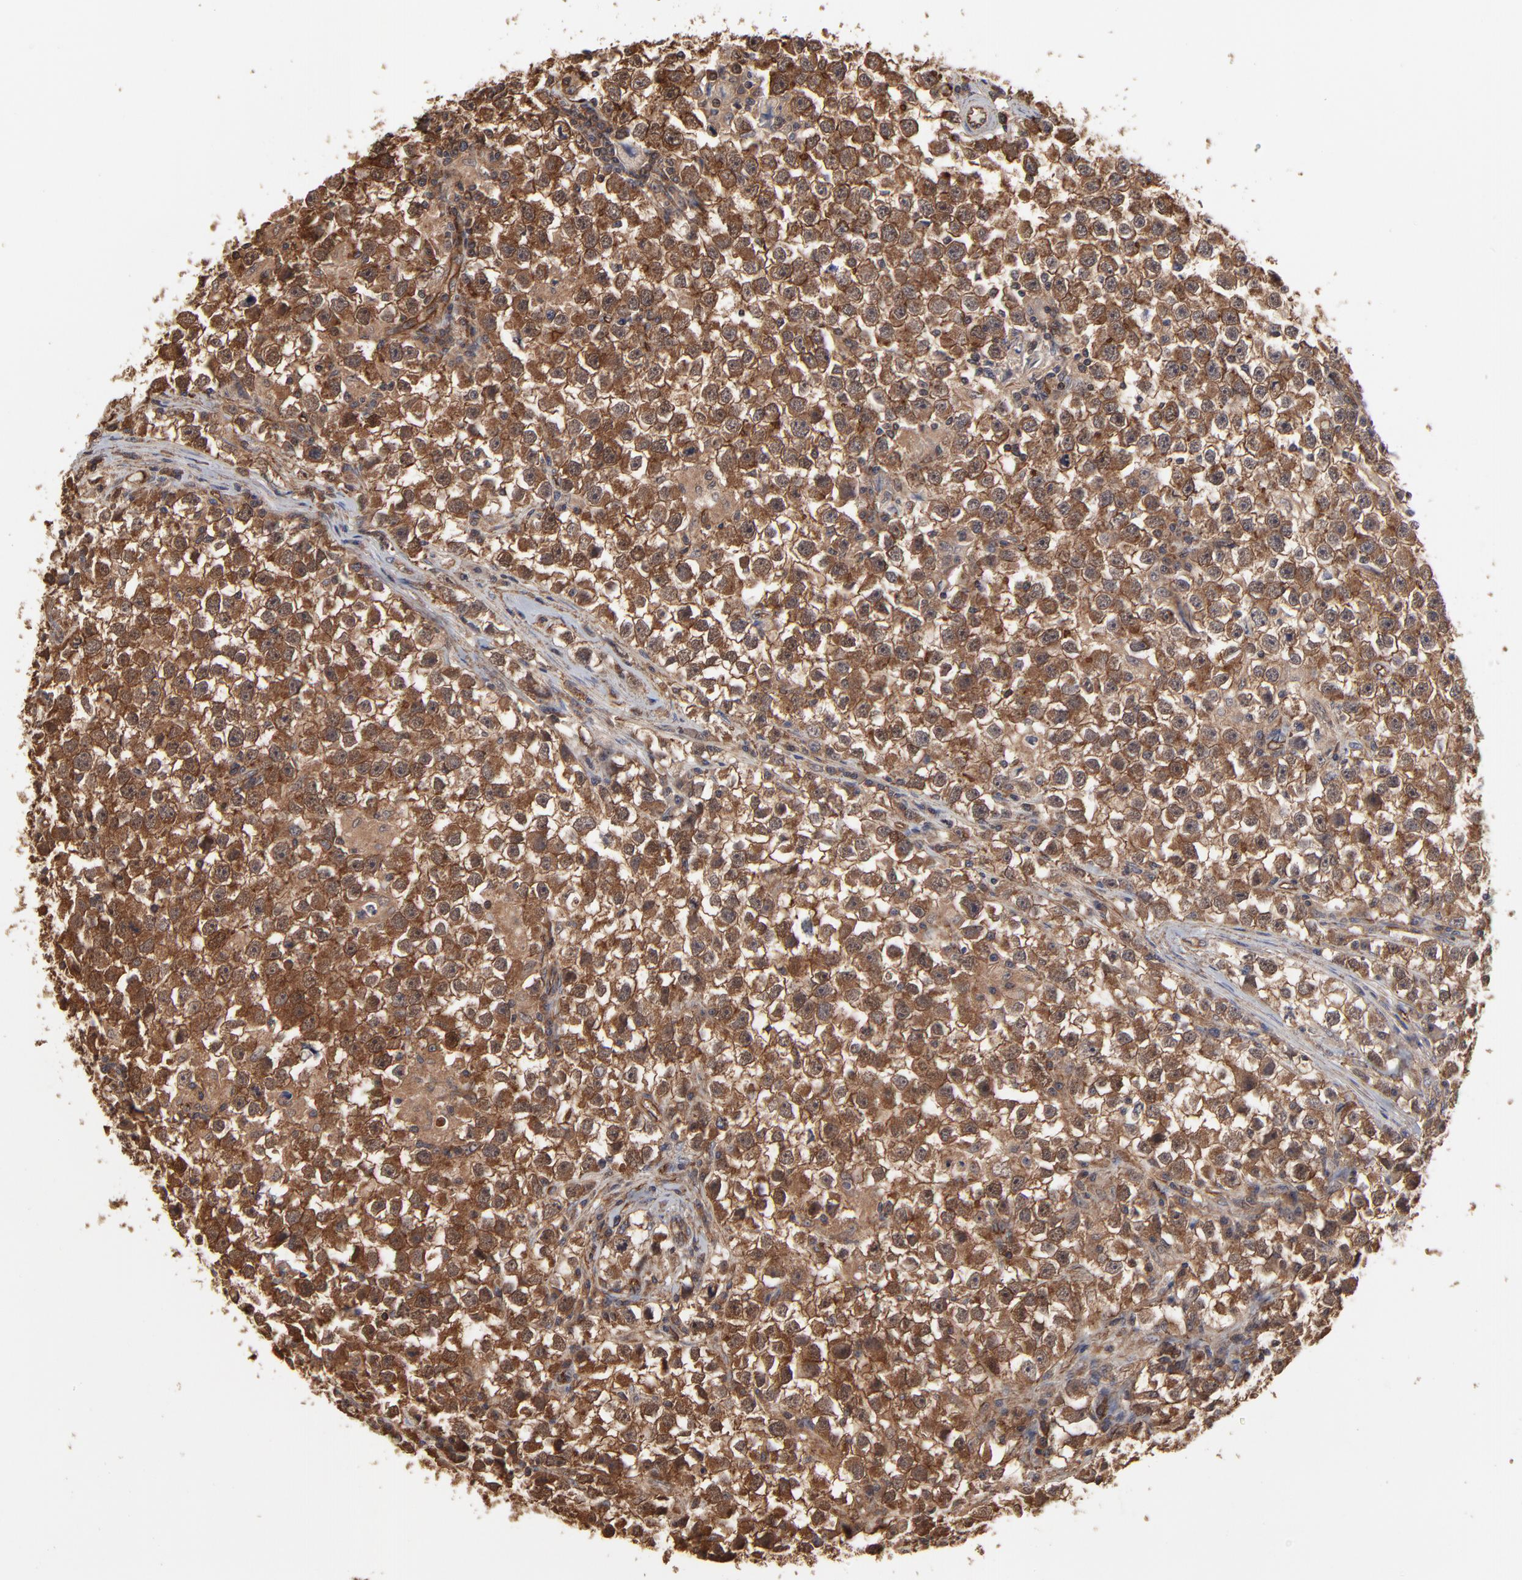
{"staining": {"intensity": "strong", "quantity": ">75%", "location": "cytoplasmic/membranous"}, "tissue": "testis cancer", "cell_type": "Tumor cells", "image_type": "cancer", "snomed": [{"axis": "morphology", "description": "Seminoma, NOS"}, {"axis": "topography", "description": "Testis"}], "caption": "High-magnification brightfield microscopy of seminoma (testis) stained with DAB (brown) and counterstained with hematoxylin (blue). tumor cells exhibit strong cytoplasmic/membranous positivity is appreciated in approximately>75% of cells.", "gene": "ARMT1", "patient": {"sex": "male", "age": 33}}